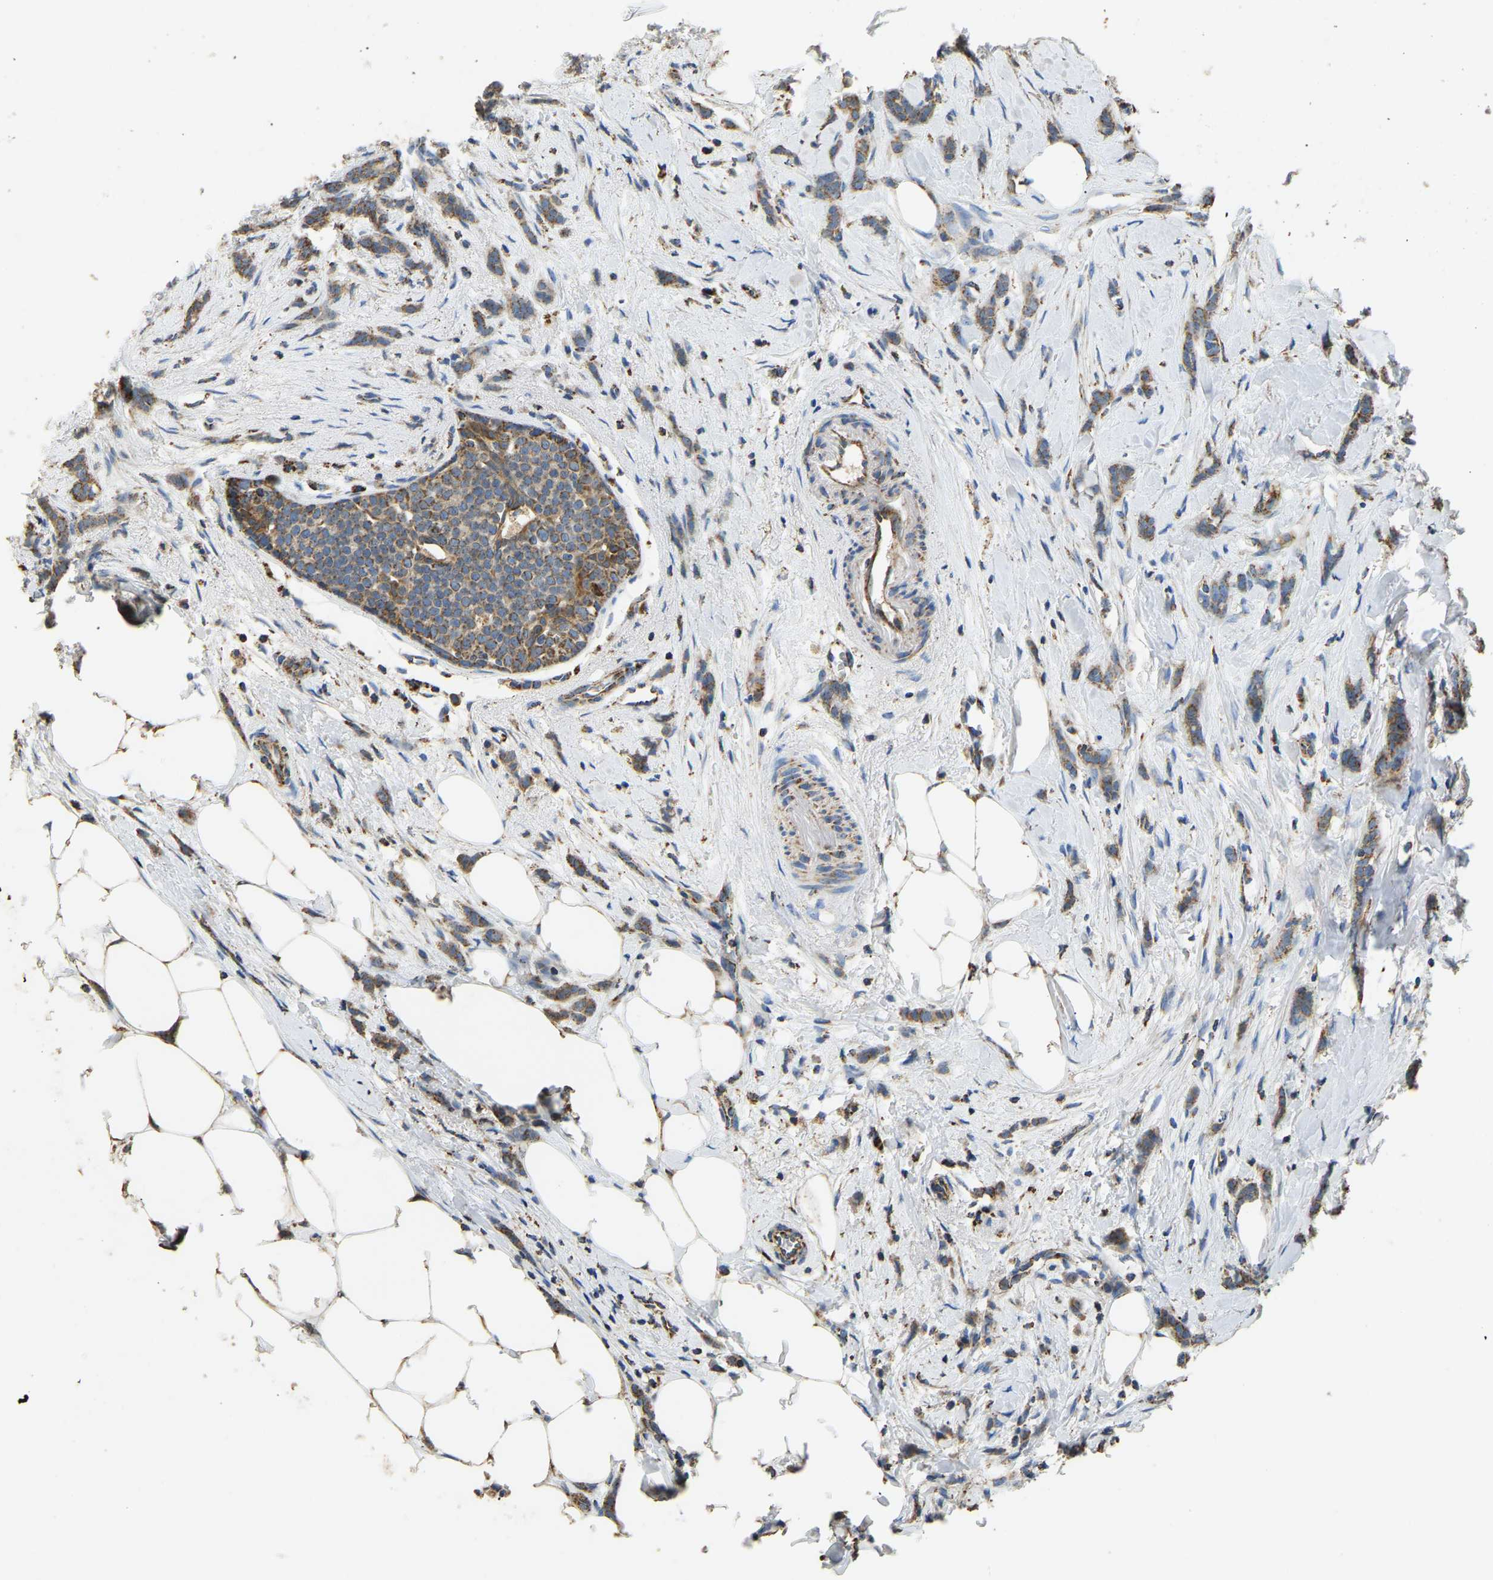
{"staining": {"intensity": "moderate", "quantity": ">75%", "location": "cytoplasmic/membranous"}, "tissue": "breast cancer", "cell_type": "Tumor cells", "image_type": "cancer", "snomed": [{"axis": "morphology", "description": "Lobular carcinoma, in situ"}, {"axis": "morphology", "description": "Lobular carcinoma"}, {"axis": "topography", "description": "Breast"}], "caption": "This photomicrograph reveals immunohistochemistry staining of human lobular carcinoma in situ (breast), with medium moderate cytoplasmic/membranous positivity in about >75% of tumor cells.", "gene": "TUFM", "patient": {"sex": "female", "age": 41}}